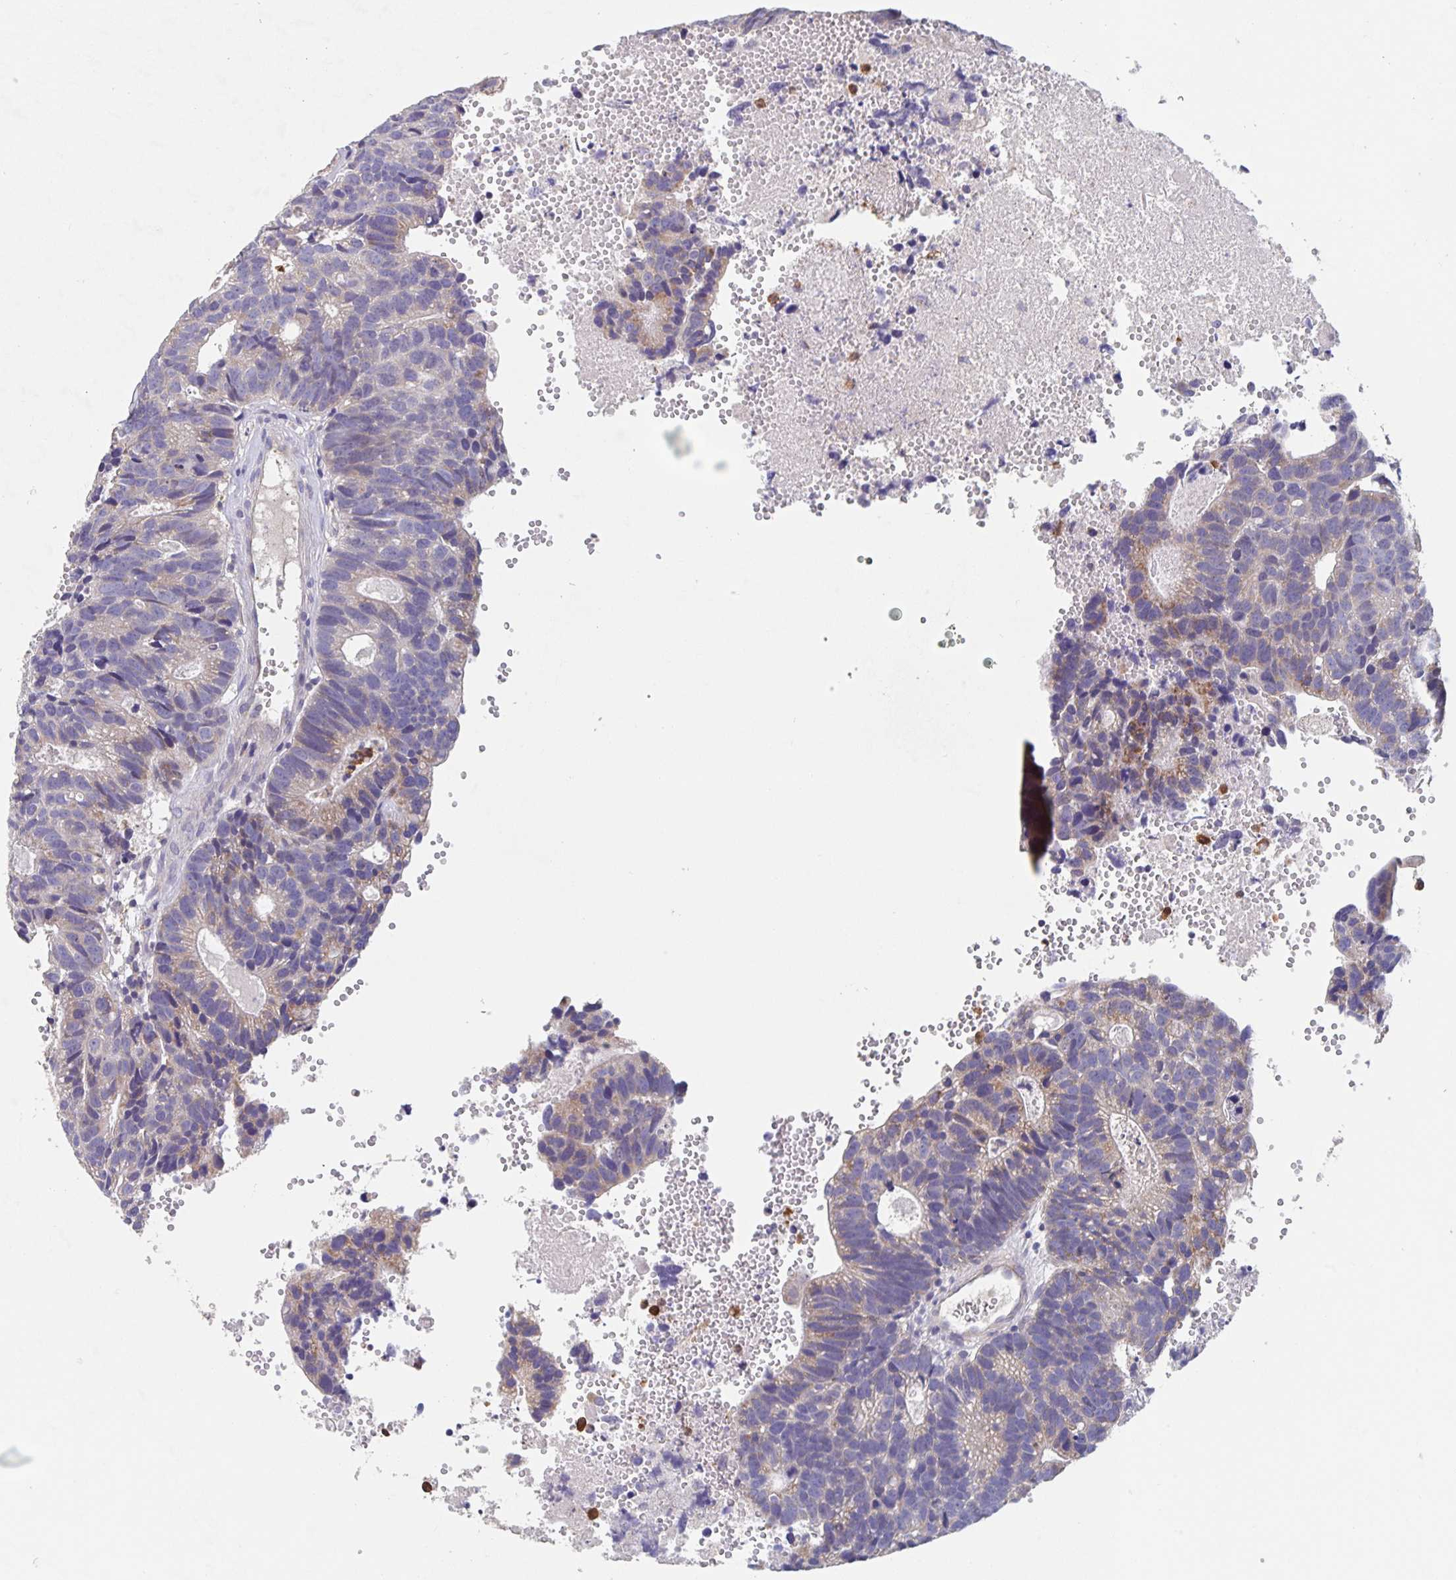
{"staining": {"intensity": "weak", "quantity": "25%-75%", "location": "cytoplasmic/membranous"}, "tissue": "head and neck cancer", "cell_type": "Tumor cells", "image_type": "cancer", "snomed": [{"axis": "morphology", "description": "Adenocarcinoma, NOS"}, {"axis": "topography", "description": "Head-Neck"}], "caption": "Tumor cells display low levels of weak cytoplasmic/membranous staining in about 25%-75% of cells in head and neck adenocarcinoma.", "gene": "CDC42BPG", "patient": {"sex": "male", "age": 62}}